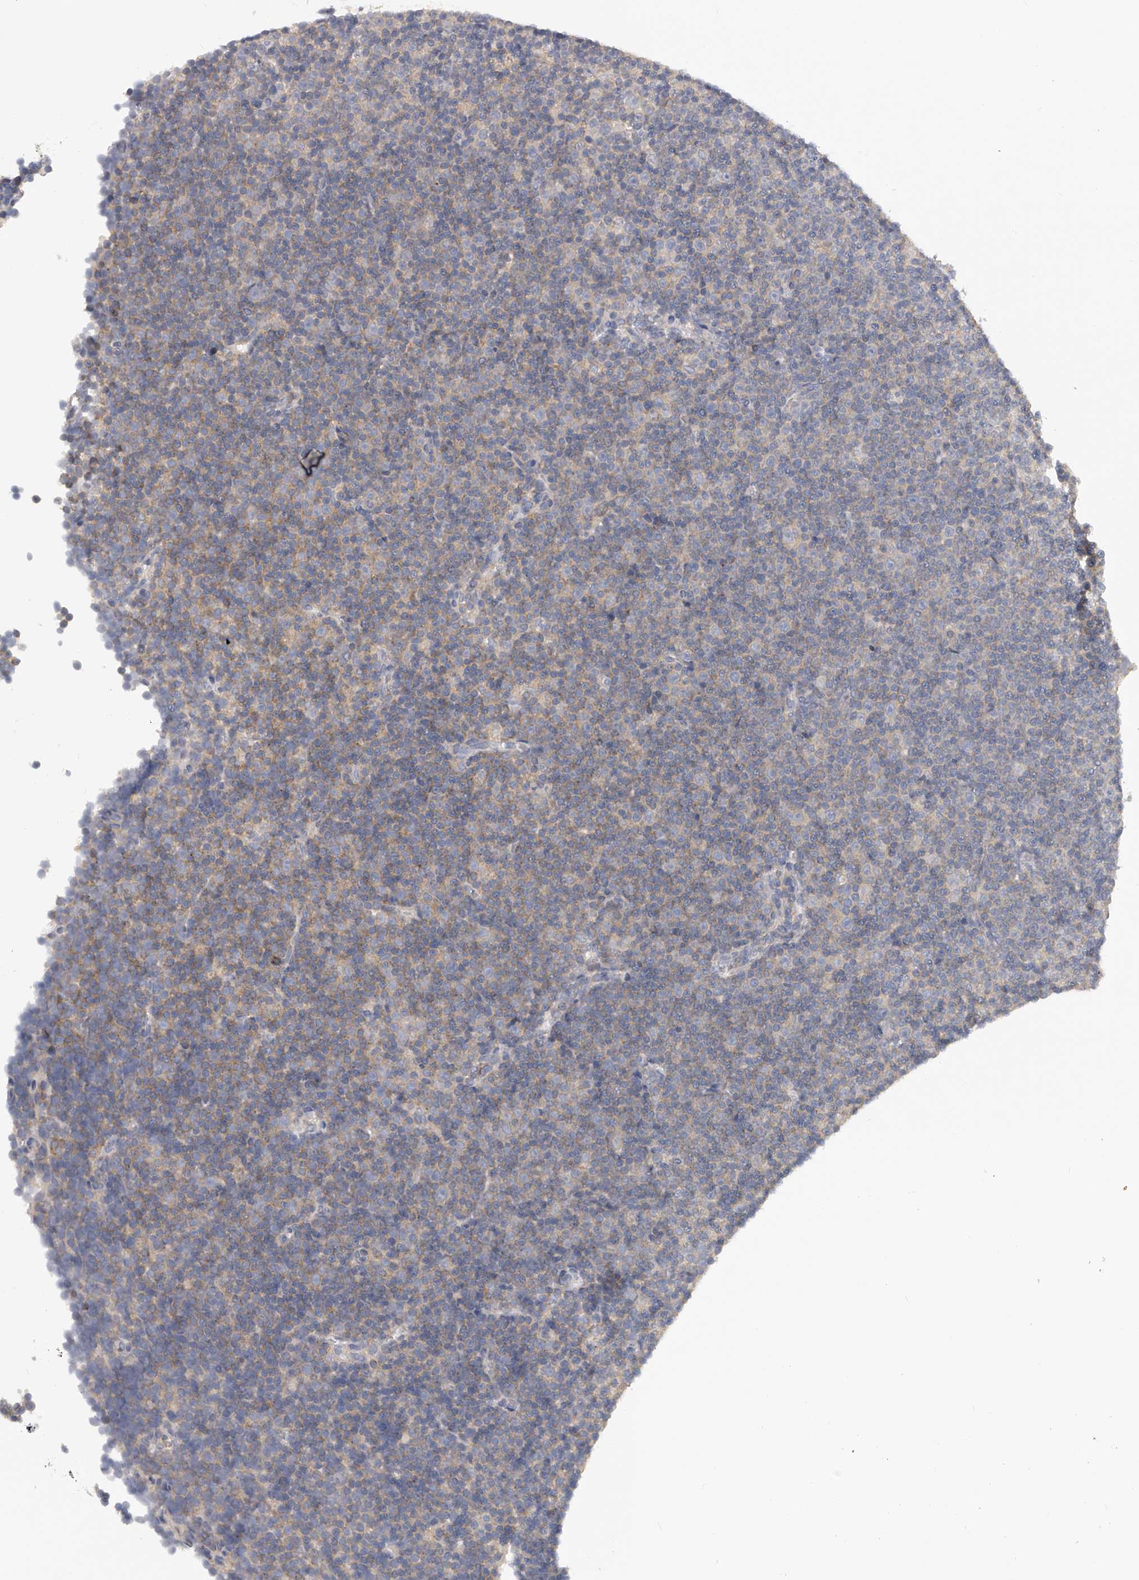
{"staining": {"intensity": "negative", "quantity": "none", "location": "none"}, "tissue": "lymphoma", "cell_type": "Tumor cells", "image_type": "cancer", "snomed": [{"axis": "morphology", "description": "Malignant lymphoma, non-Hodgkin's type, Low grade"}, {"axis": "topography", "description": "Lymph node"}], "caption": "Immunohistochemical staining of human lymphoma shows no significant expression in tumor cells.", "gene": "TNN", "patient": {"sex": "female", "age": 67}}